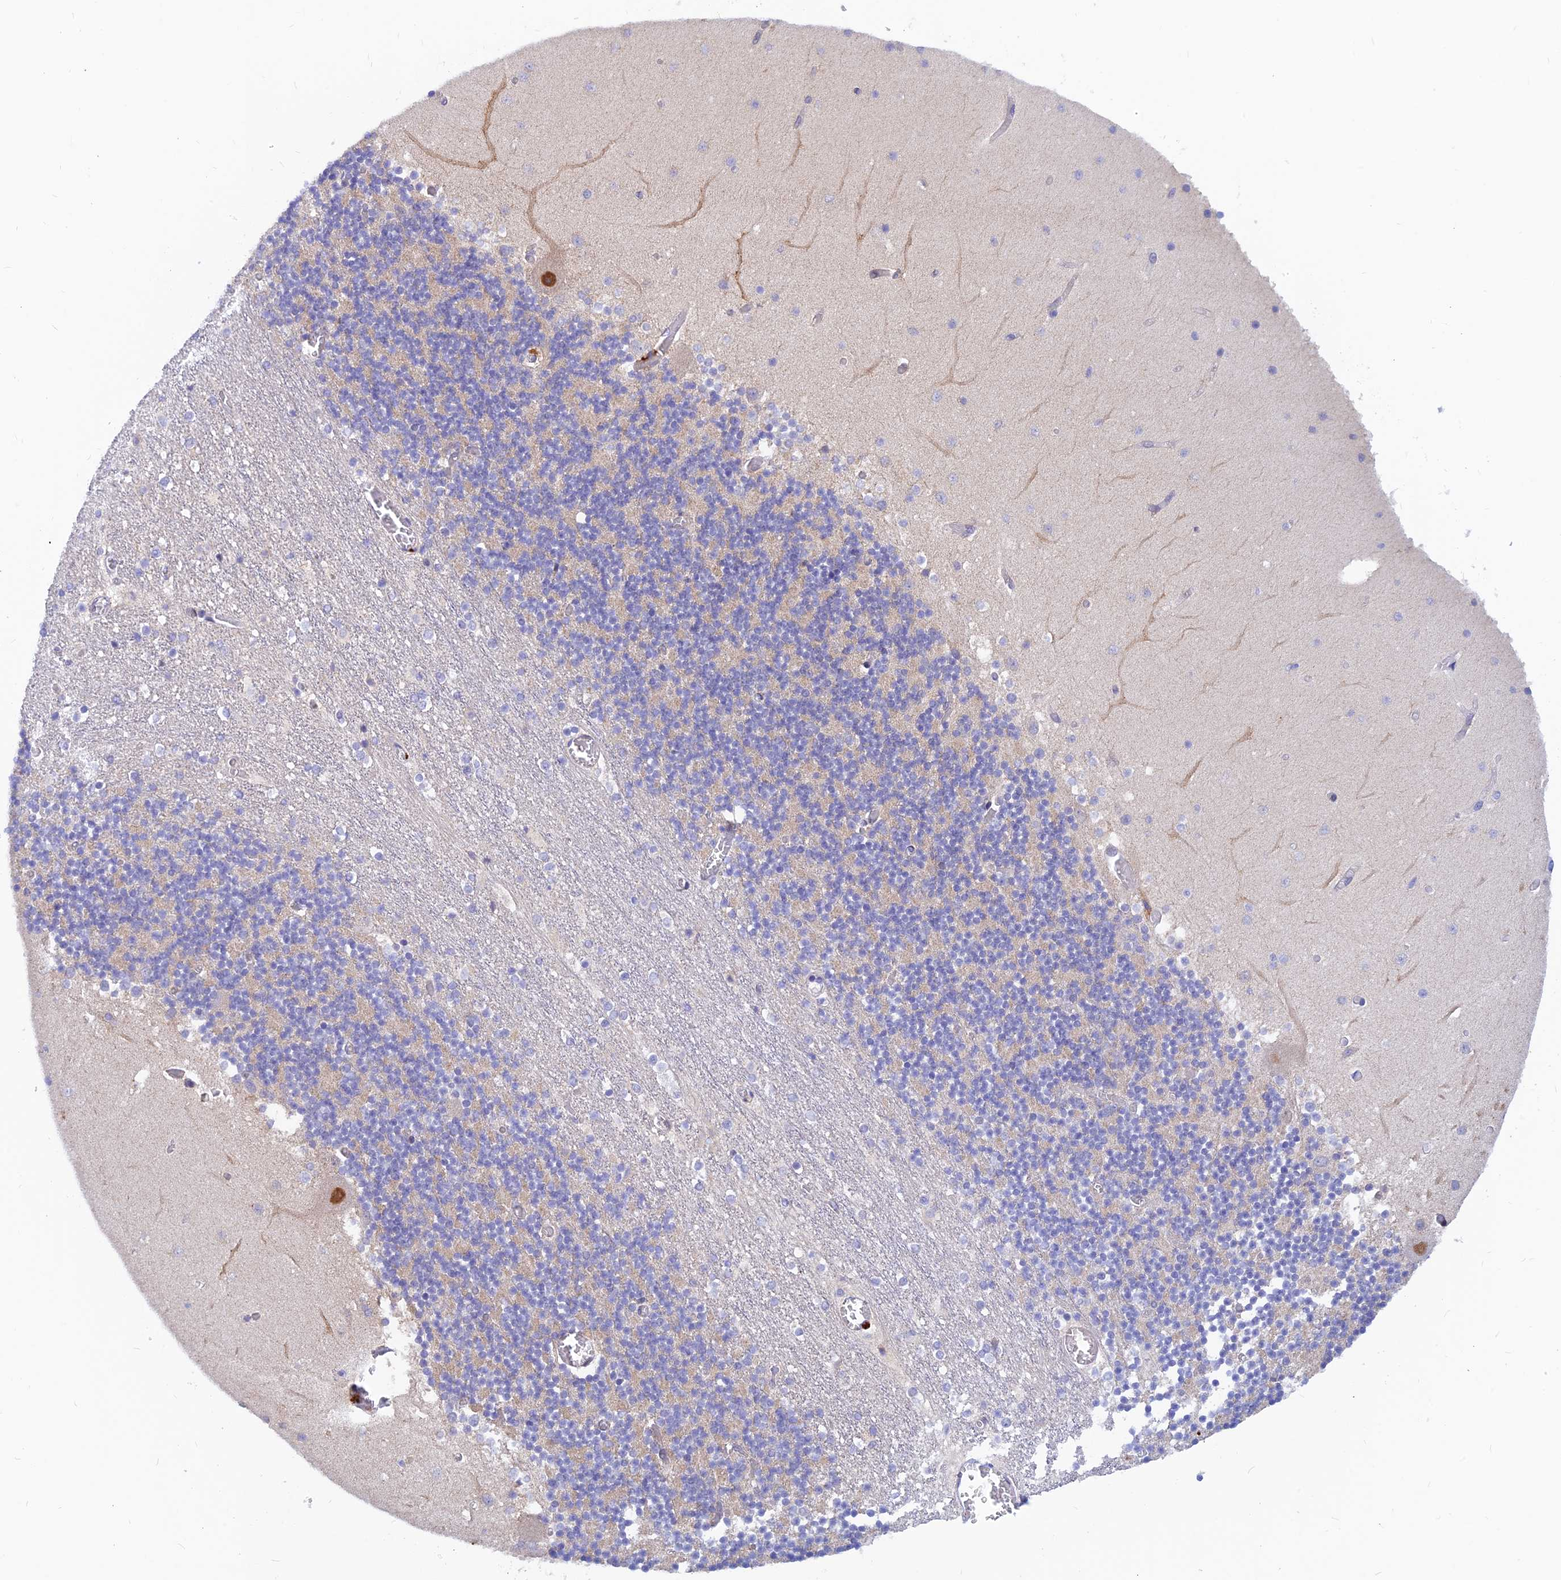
{"staining": {"intensity": "negative", "quantity": "none", "location": "none"}, "tissue": "cerebellum", "cell_type": "Cells in granular layer", "image_type": "normal", "snomed": [{"axis": "morphology", "description": "Normal tissue, NOS"}, {"axis": "topography", "description": "Cerebellum"}], "caption": "Histopathology image shows no significant protein staining in cells in granular layer of normal cerebellum. (Brightfield microscopy of DAB (3,3'-diaminobenzidine) immunohistochemistry (IHC) at high magnification).", "gene": "DNAJC16", "patient": {"sex": "female", "age": 28}}